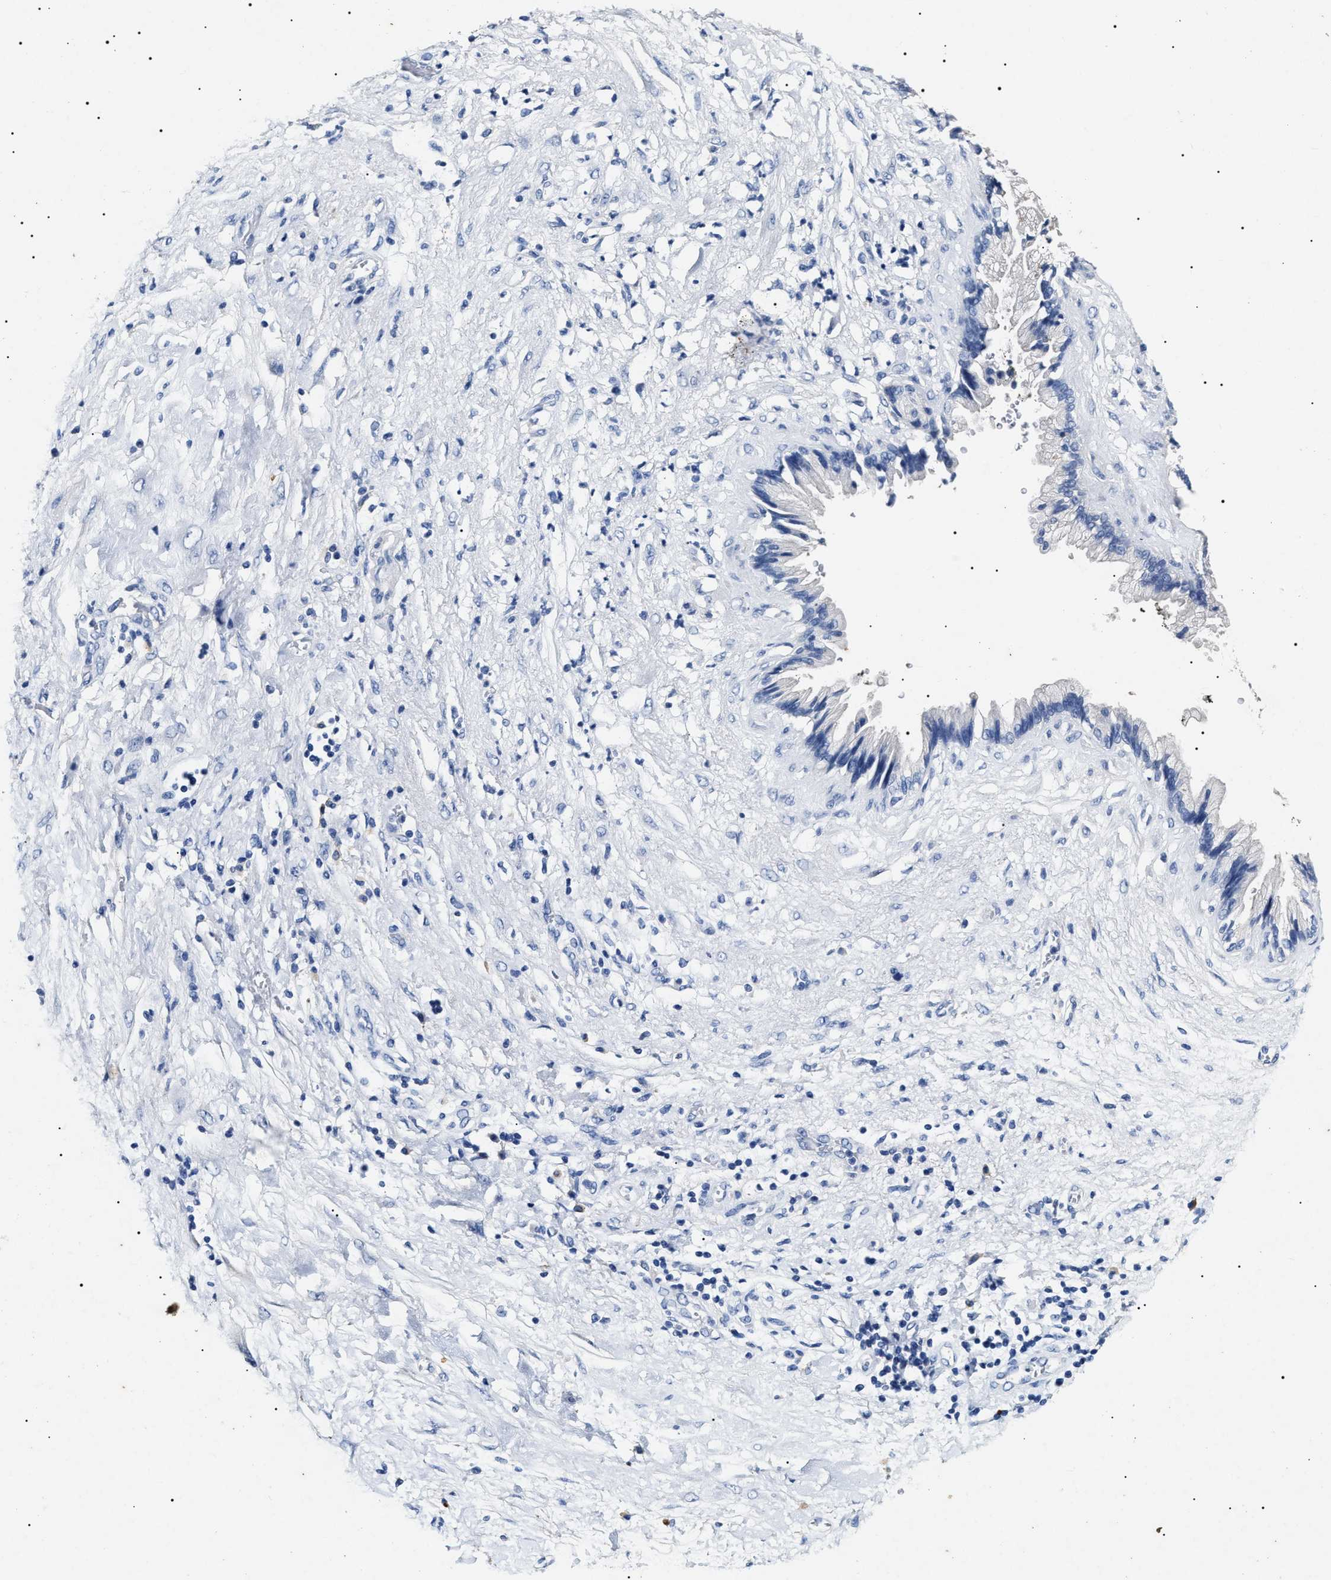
{"staining": {"intensity": "negative", "quantity": "none", "location": "none"}, "tissue": "pancreatic cancer", "cell_type": "Tumor cells", "image_type": "cancer", "snomed": [{"axis": "morphology", "description": "Normal tissue, NOS"}, {"axis": "morphology", "description": "Adenocarcinoma, NOS"}, {"axis": "topography", "description": "Pancreas"}, {"axis": "topography", "description": "Duodenum"}], "caption": "A high-resolution histopathology image shows IHC staining of adenocarcinoma (pancreatic), which reveals no significant staining in tumor cells.", "gene": "LRRC8E", "patient": {"sex": "female", "age": 60}}